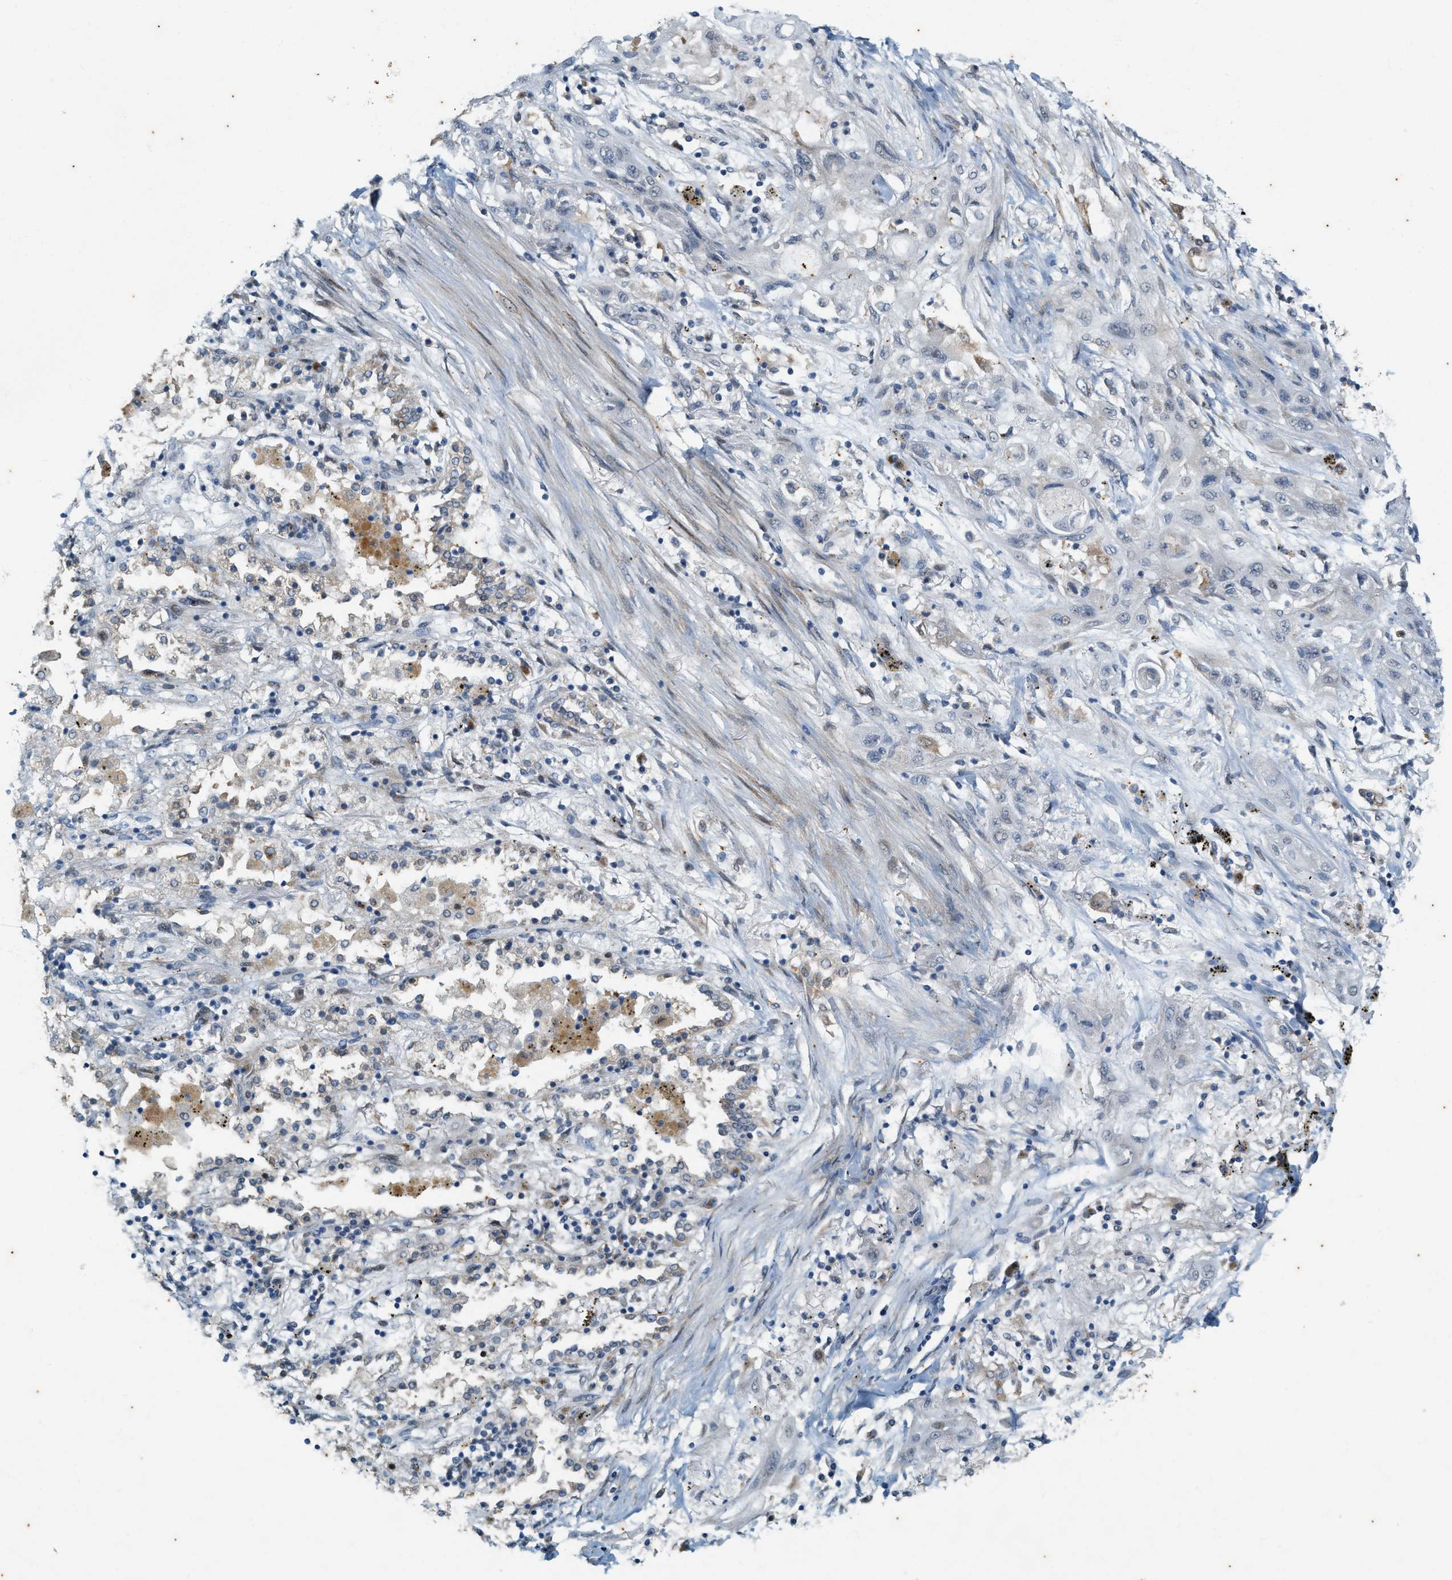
{"staining": {"intensity": "negative", "quantity": "none", "location": "none"}, "tissue": "lung cancer", "cell_type": "Tumor cells", "image_type": "cancer", "snomed": [{"axis": "morphology", "description": "Squamous cell carcinoma, NOS"}, {"axis": "topography", "description": "Lung"}], "caption": "Protein analysis of lung cancer (squamous cell carcinoma) displays no significant positivity in tumor cells.", "gene": "CHPF2", "patient": {"sex": "female", "age": 47}}